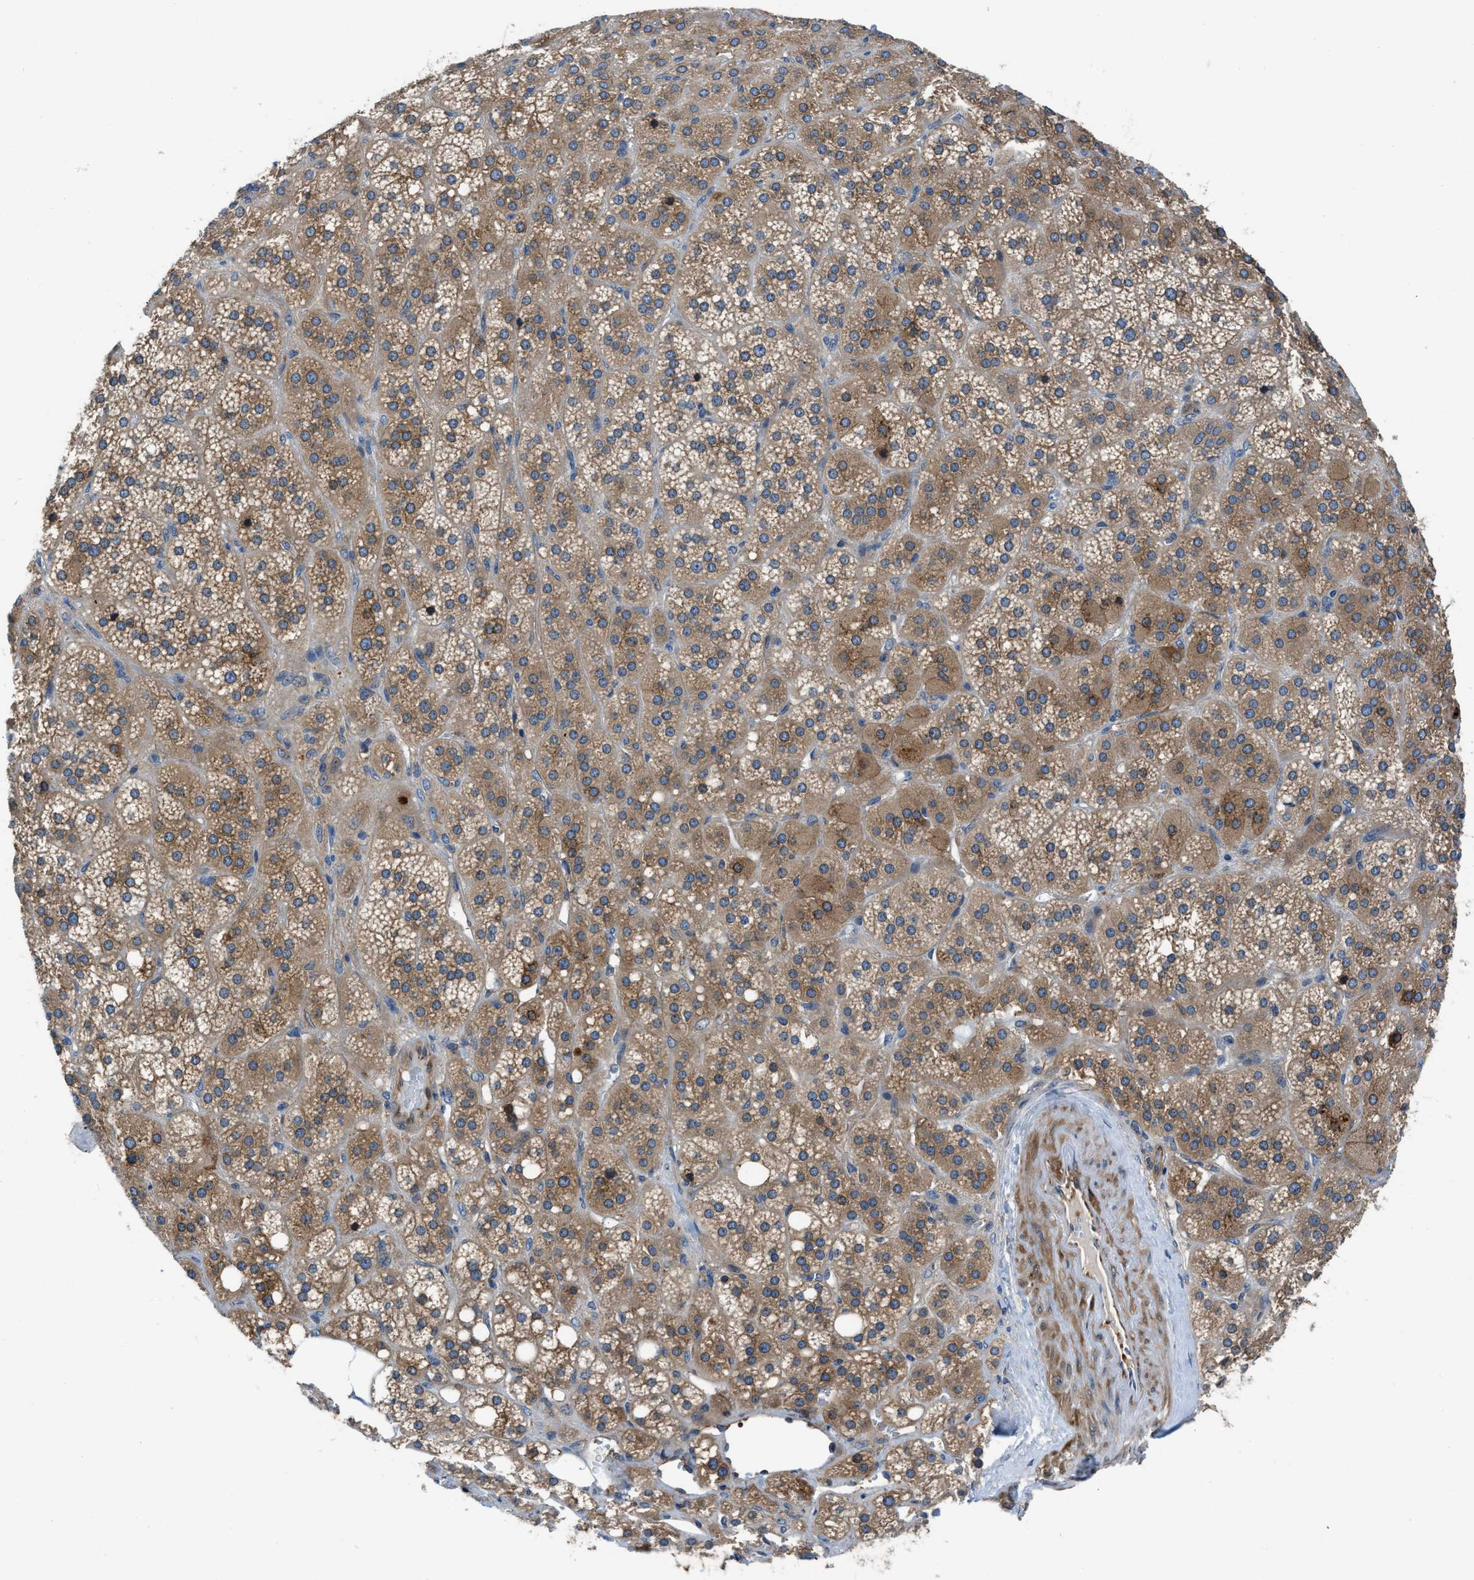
{"staining": {"intensity": "strong", "quantity": ">75%", "location": "cytoplasmic/membranous"}, "tissue": "adrenal gland", "cell_type": "Glandular cells", "image_type": "normal", "snomed": [{"axis": "morphology", "description": "Normal tissue, NOS"}, {"axis": "topography", "description": "Adrenal gland"}], "caption": "A brown stain highlights strong cytoplasmic/membranous staining of a protein in glandular cells of normal adrenal gland. (Stains: DAB in brown, nuclei in blue, Microscopy: brightfield microscopy at high magnification).", "gene": "PFKP", "patient": {"sex": "female", "age": 59}}